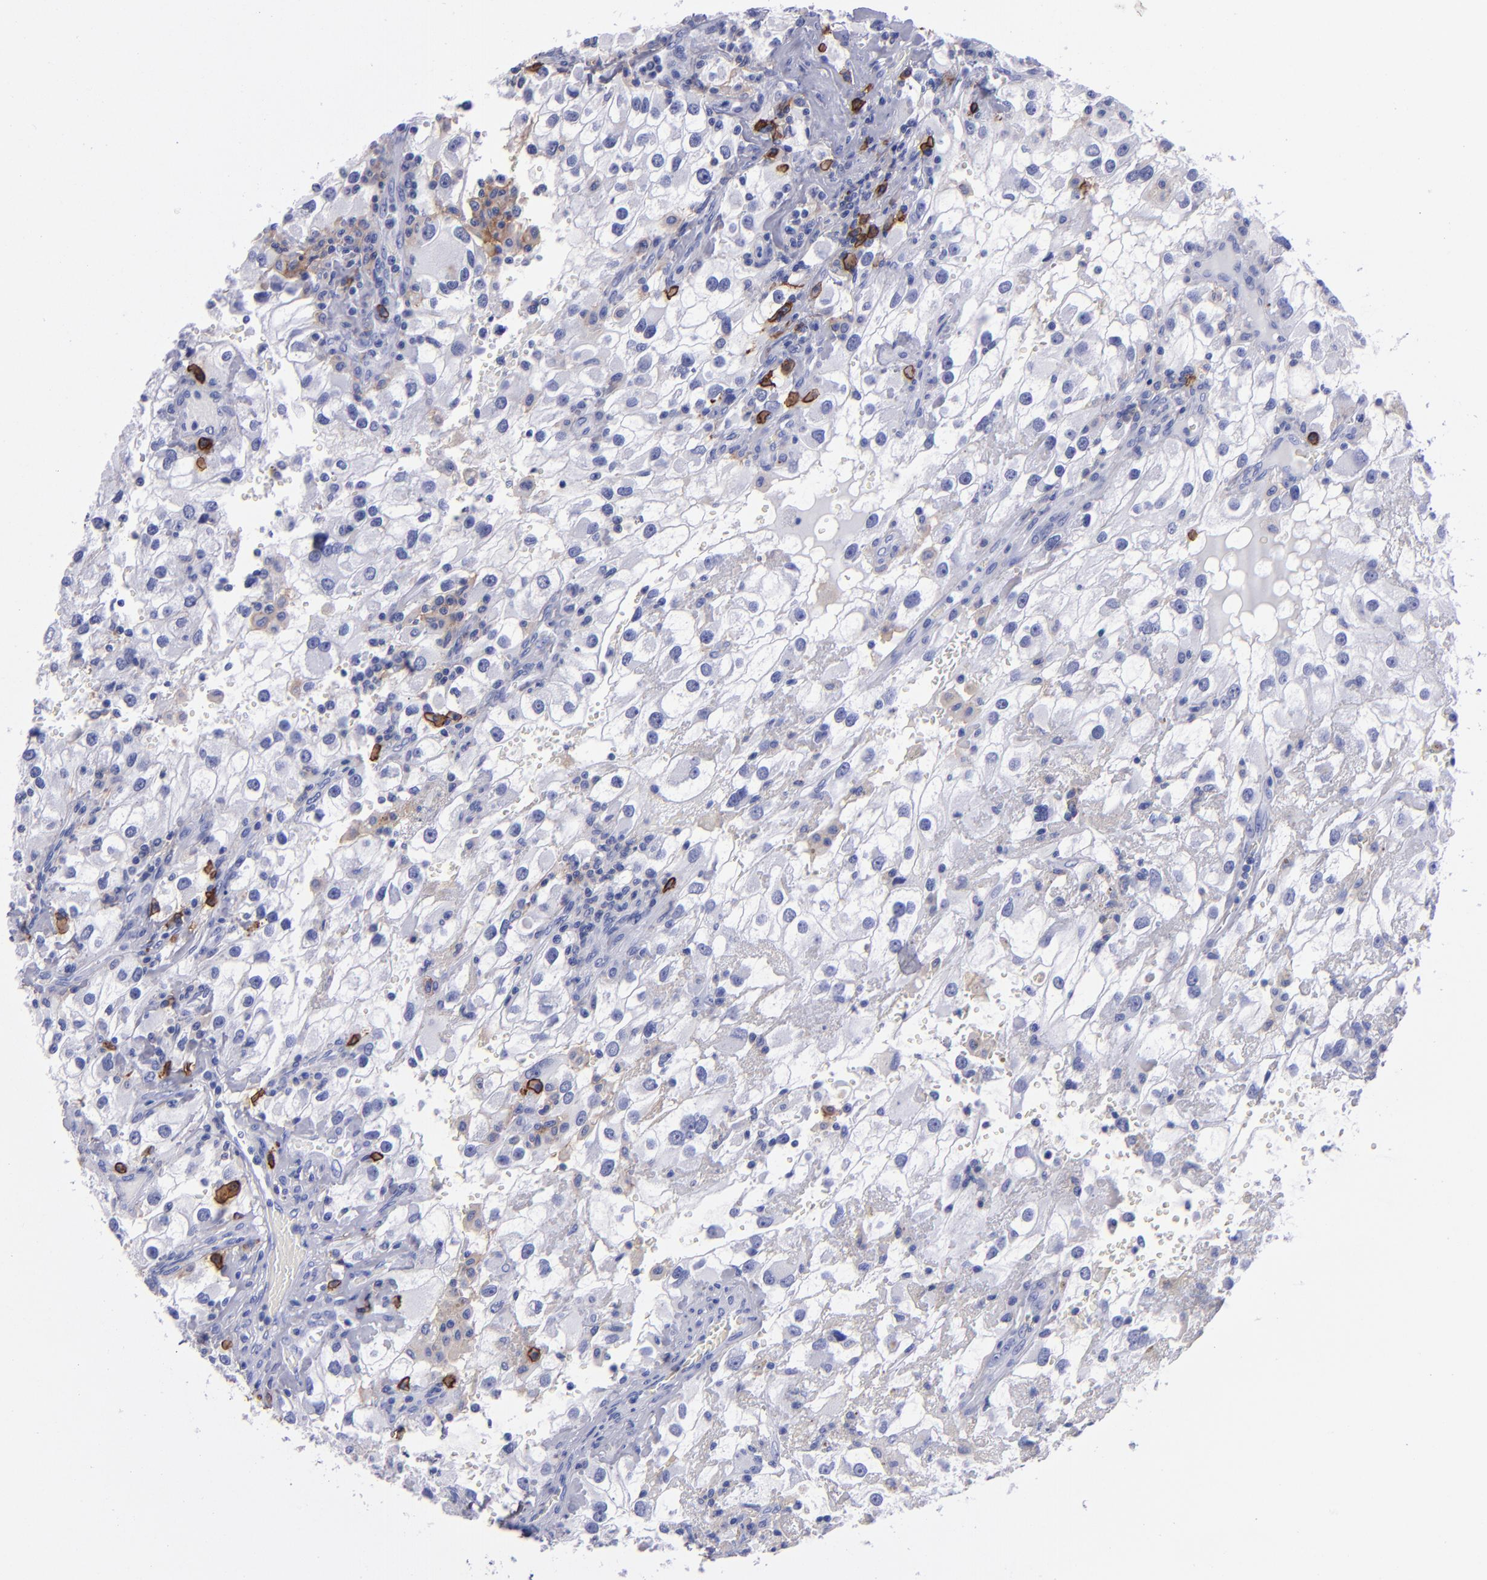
{"staining": {"intensity": "negative", "quantity": "none", "location": "none"}, "tissue": "renal cancer", "cell_type": "Tumor cells", "image_type": "cancer", "snomed": [{"axis": "morphology", "description": "Adenocarcinoma, NOS"}, {"axis": "topography", "description": "Kidney"}], "caption": "High magnification brightfield microscopy of renal cancer (adenocarcinoma) stained with DAB (3,3'-diaminobenzidine) (brown) and counterstained with hematoxylin (blue): tumor cells show no significant expression.", "gene": "CD38", "patient": {"sex": "female", "age": 52}}